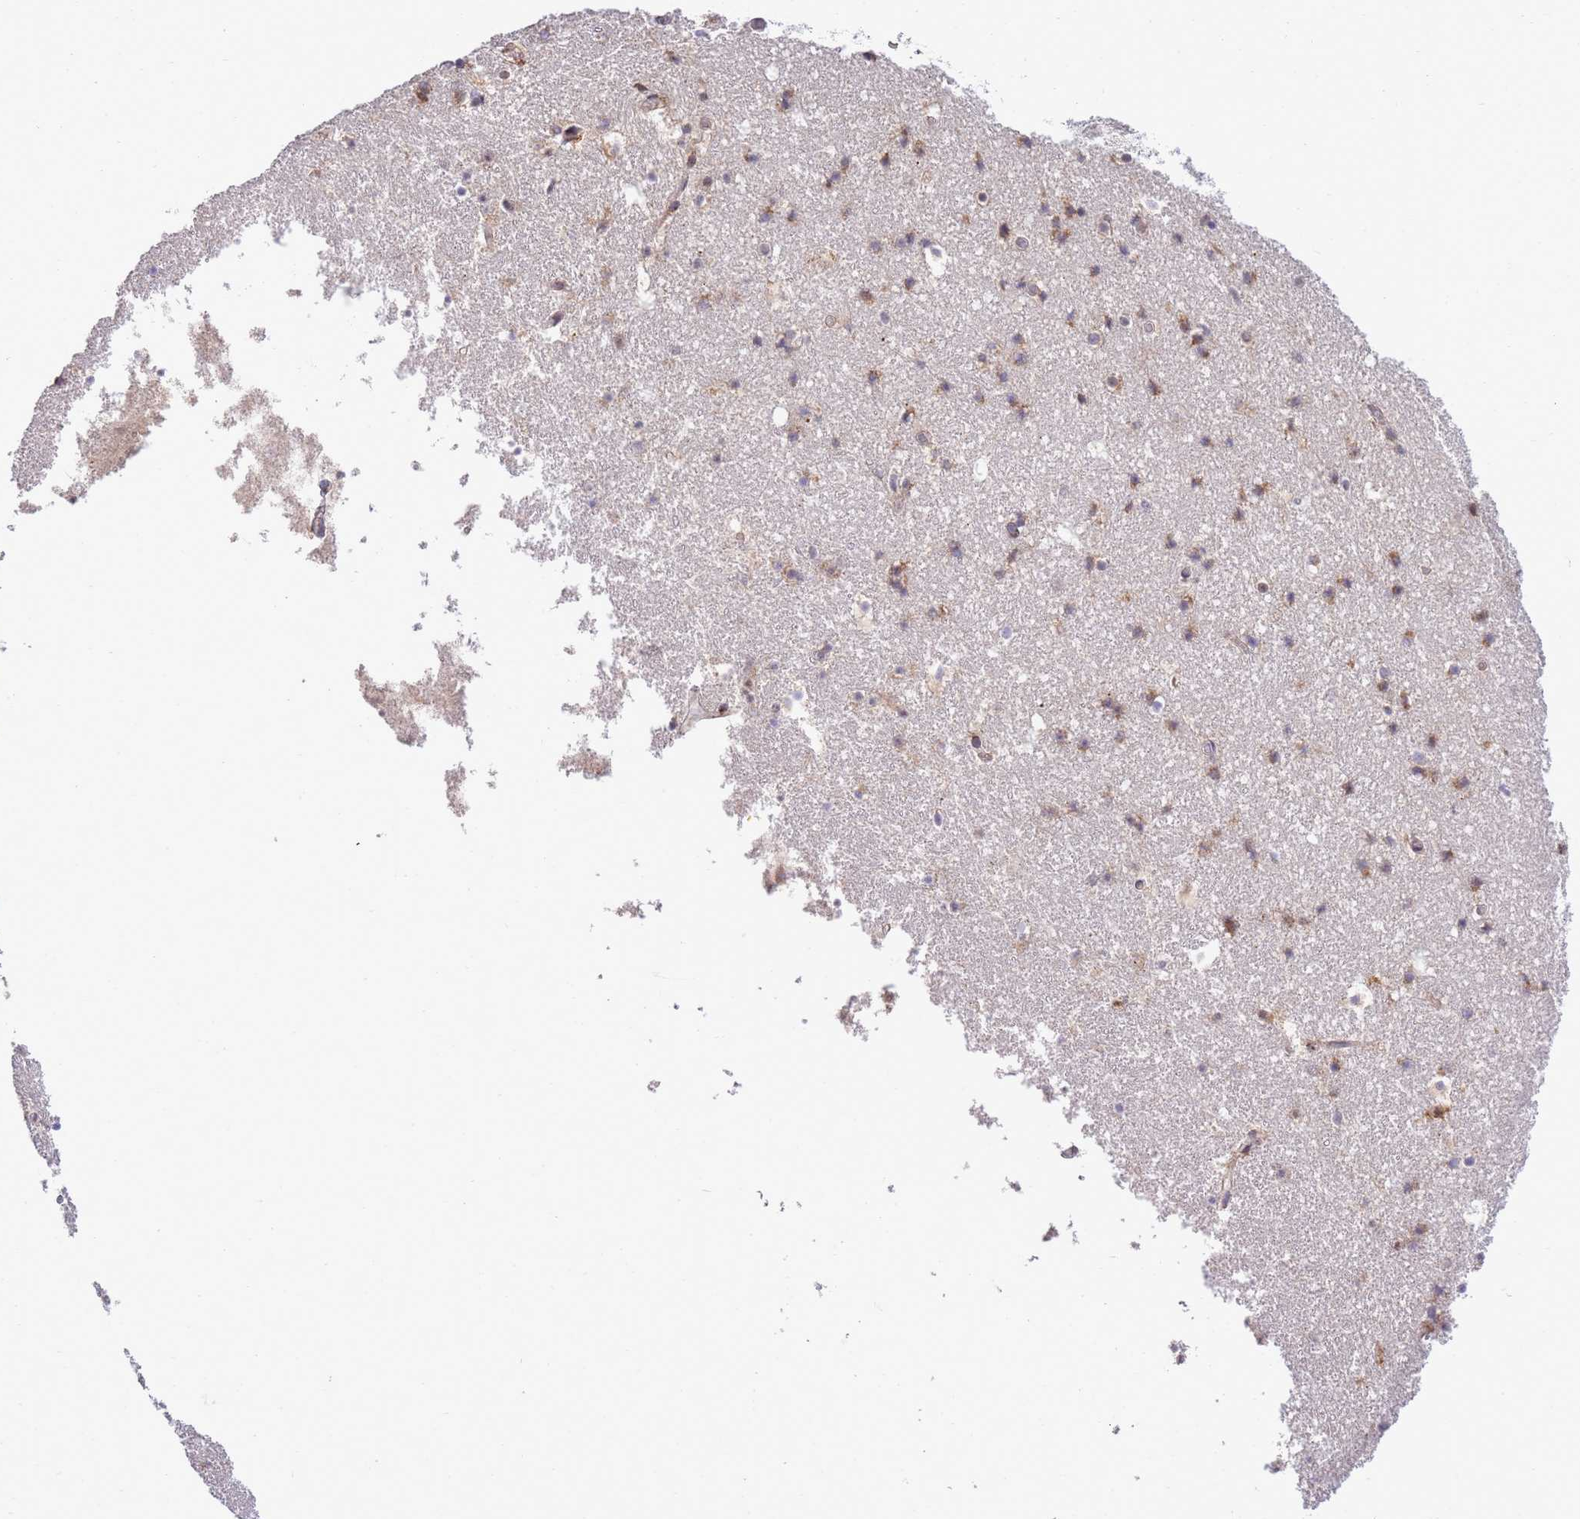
{"staining": {"intensity": "moderate", "quantity": "25%-75%", "location": "cytoplasmic/membranous"}, "tissue": "hippocampus", "cell_type": "Glial cells", "image_type": "normal", "snomed": [{"axis": "morphology", "description": "Normal tissue, NOS"}, {"axis": "topography", "description": "Hippocampus"}], "caption": "High-power microscopy captured an IHC micrograph of benign hippocampus, revealing moderate cytoplasmic/membranous staining in about 25%-75% of glial cells. The staining was performed using DAB (3,3'-diaminobenzidine), with brown indicating positive protein expression. Nuclei are stained blue with hematoxylin.", "gene": "EXOSC8", "patient": {"sex": "female", "age": 52}}